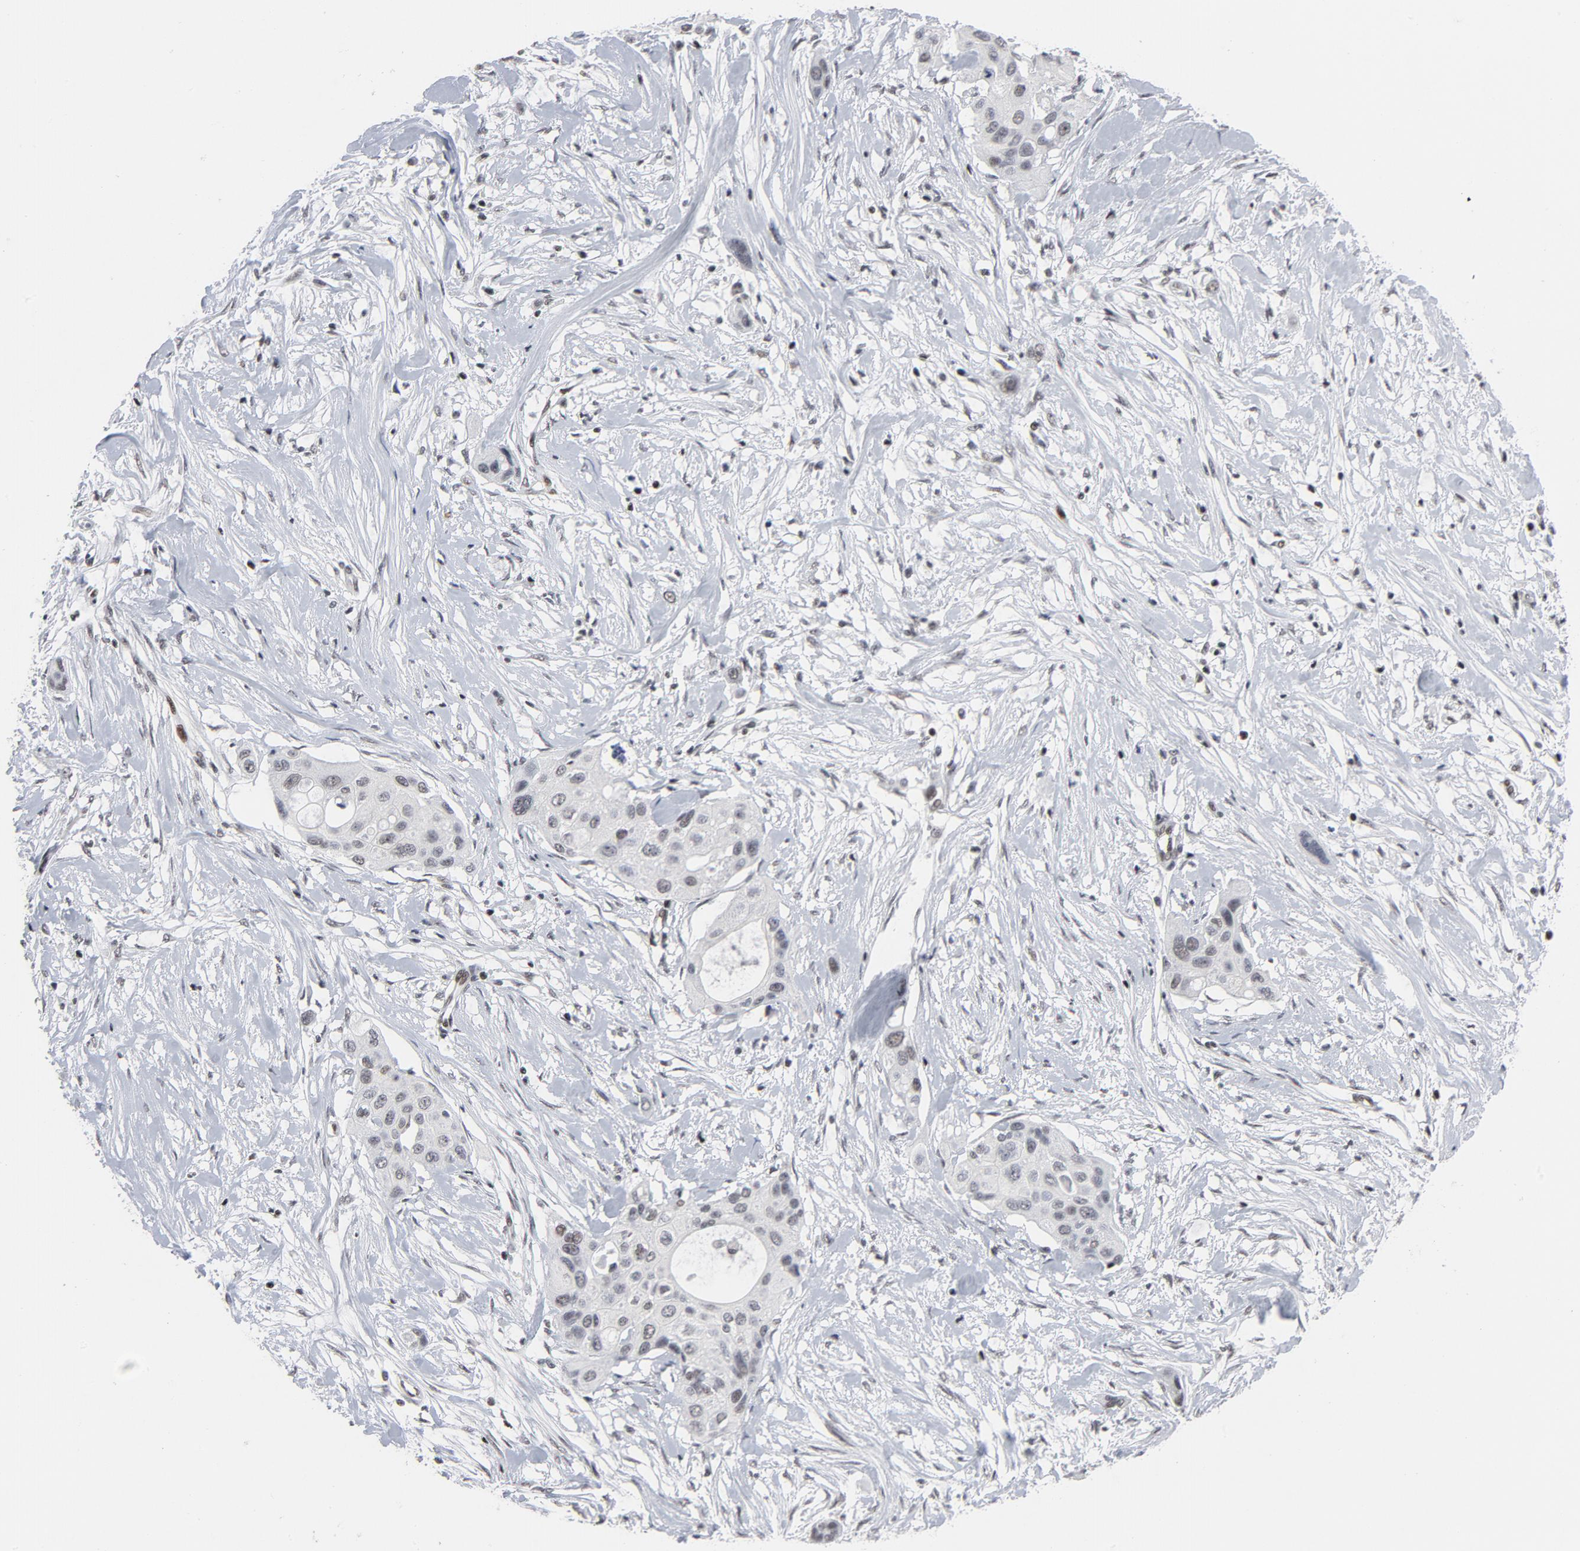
{"staining": {"intensity": "weak", "quantity": "25%-75%", "location": "nuclear"}, "tissue": "pancreatic cancer", "cell_type": "Tumor cells", "image_type": "cancer", "snomed": [{"axis": "morphology", "description": "Adenocarcinoma, NOS"}, {"axis": "topography", "description": "Pancreas"}], "caption": "Weak nuclear expression is identified in about 25%-75% of tumor cells in adenocarcinoma (pancreatic).", "gene": "GABPA", "patient": {"sex": "female", "age": 60}}